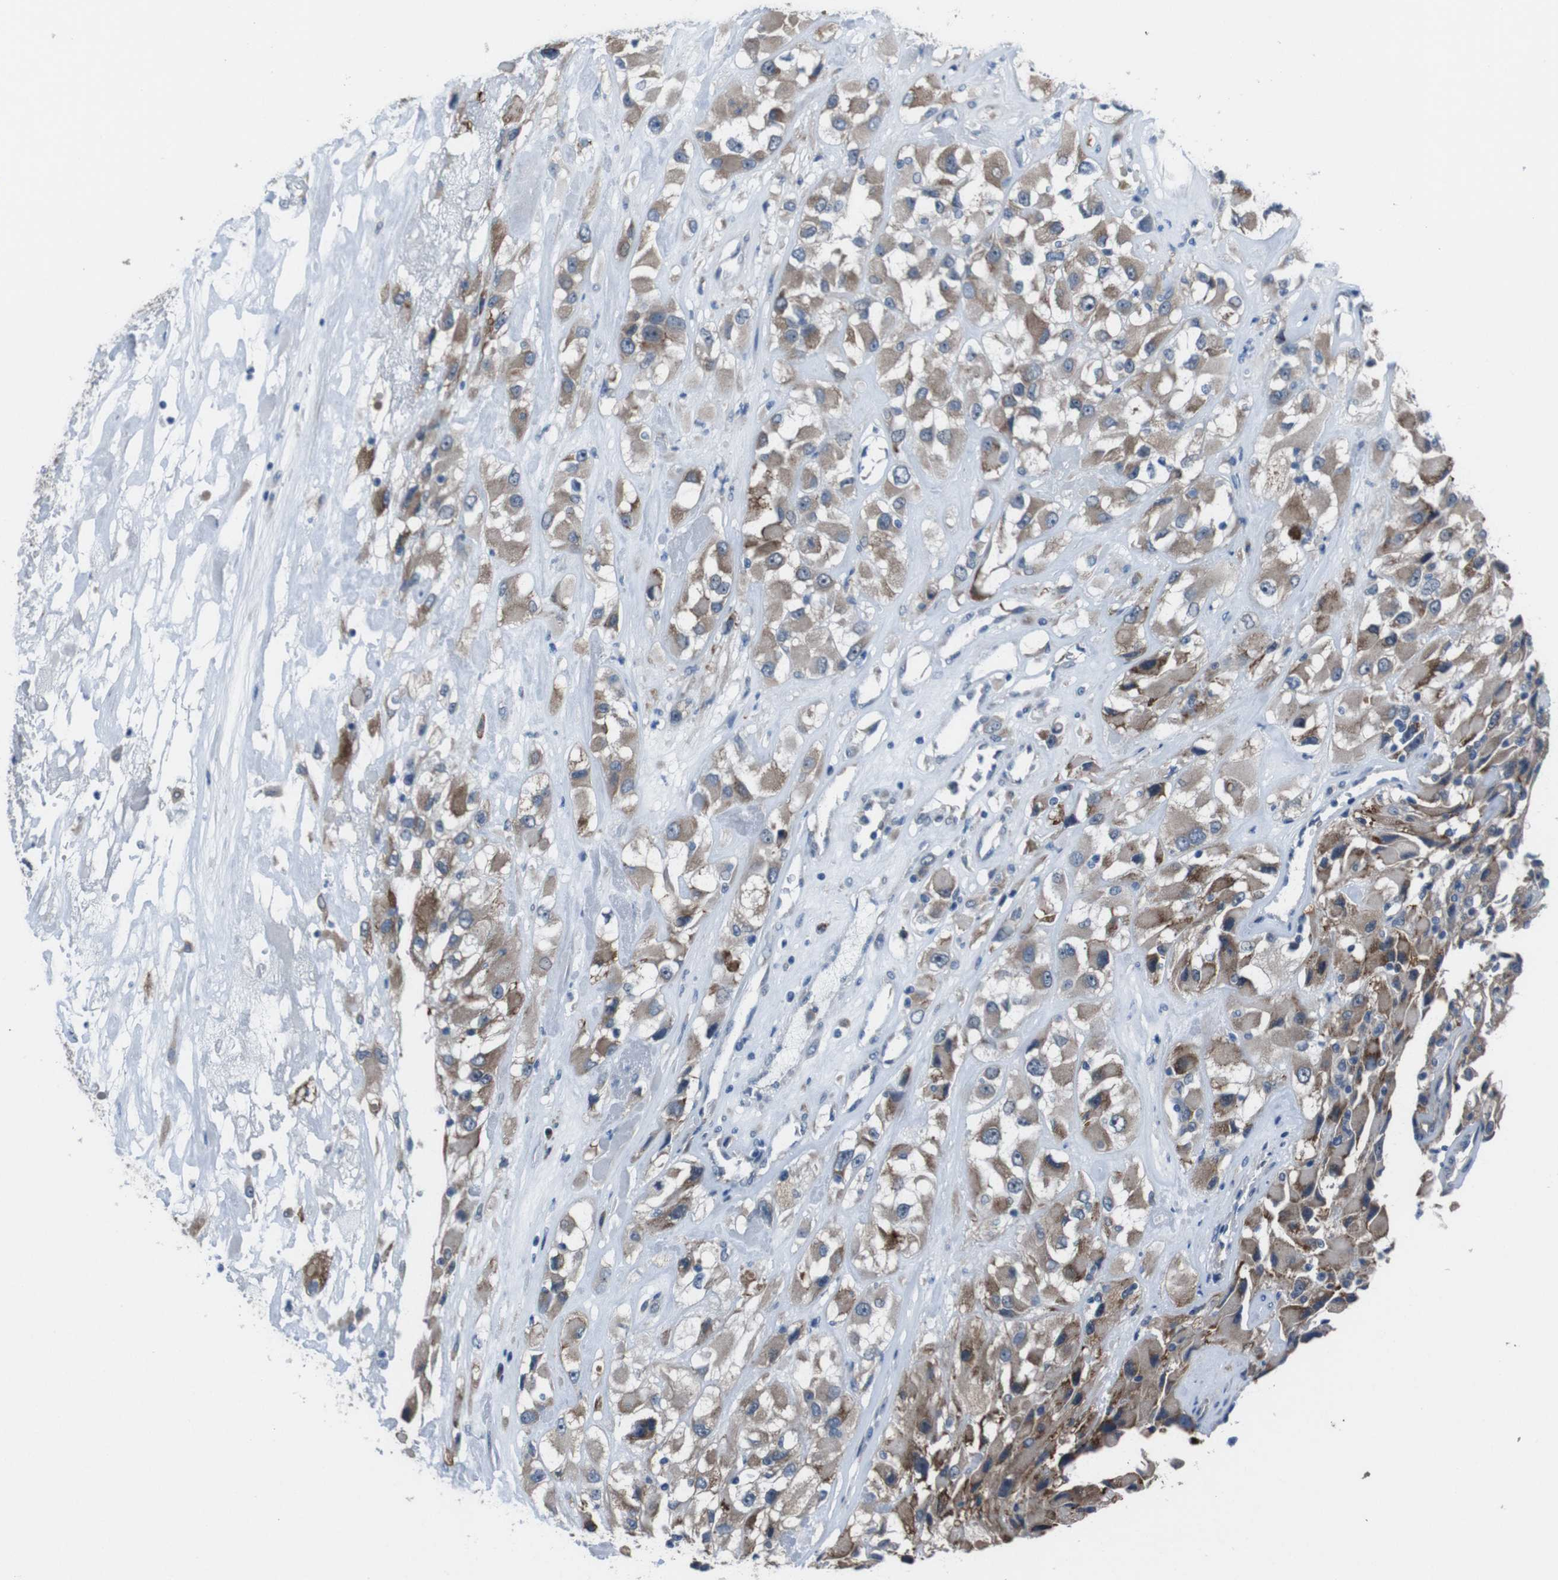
{"staining": {"intensity": "moderate", "quantity": ">75%", "location": "cytoplasmic/membranous"}, "tissue": "renal cancer", "cell_type": "Tumor cells", "image_type": "cancer", "snomed": [{"axis": "morphology", "description": "Adenocarcinoma, NOS"}, {"axis": "topography", "description": "Kidney"}], "caption": "High-power microscopy captured an immunohistochemistry histopathology image of renal cancer (adenocarcinoma), revealing moderate cytoplasmic/membranous positivity in approximately >75% of tumor cells.", "gene": "CDH22", "patient": {"sex": "female", "age": 52}}